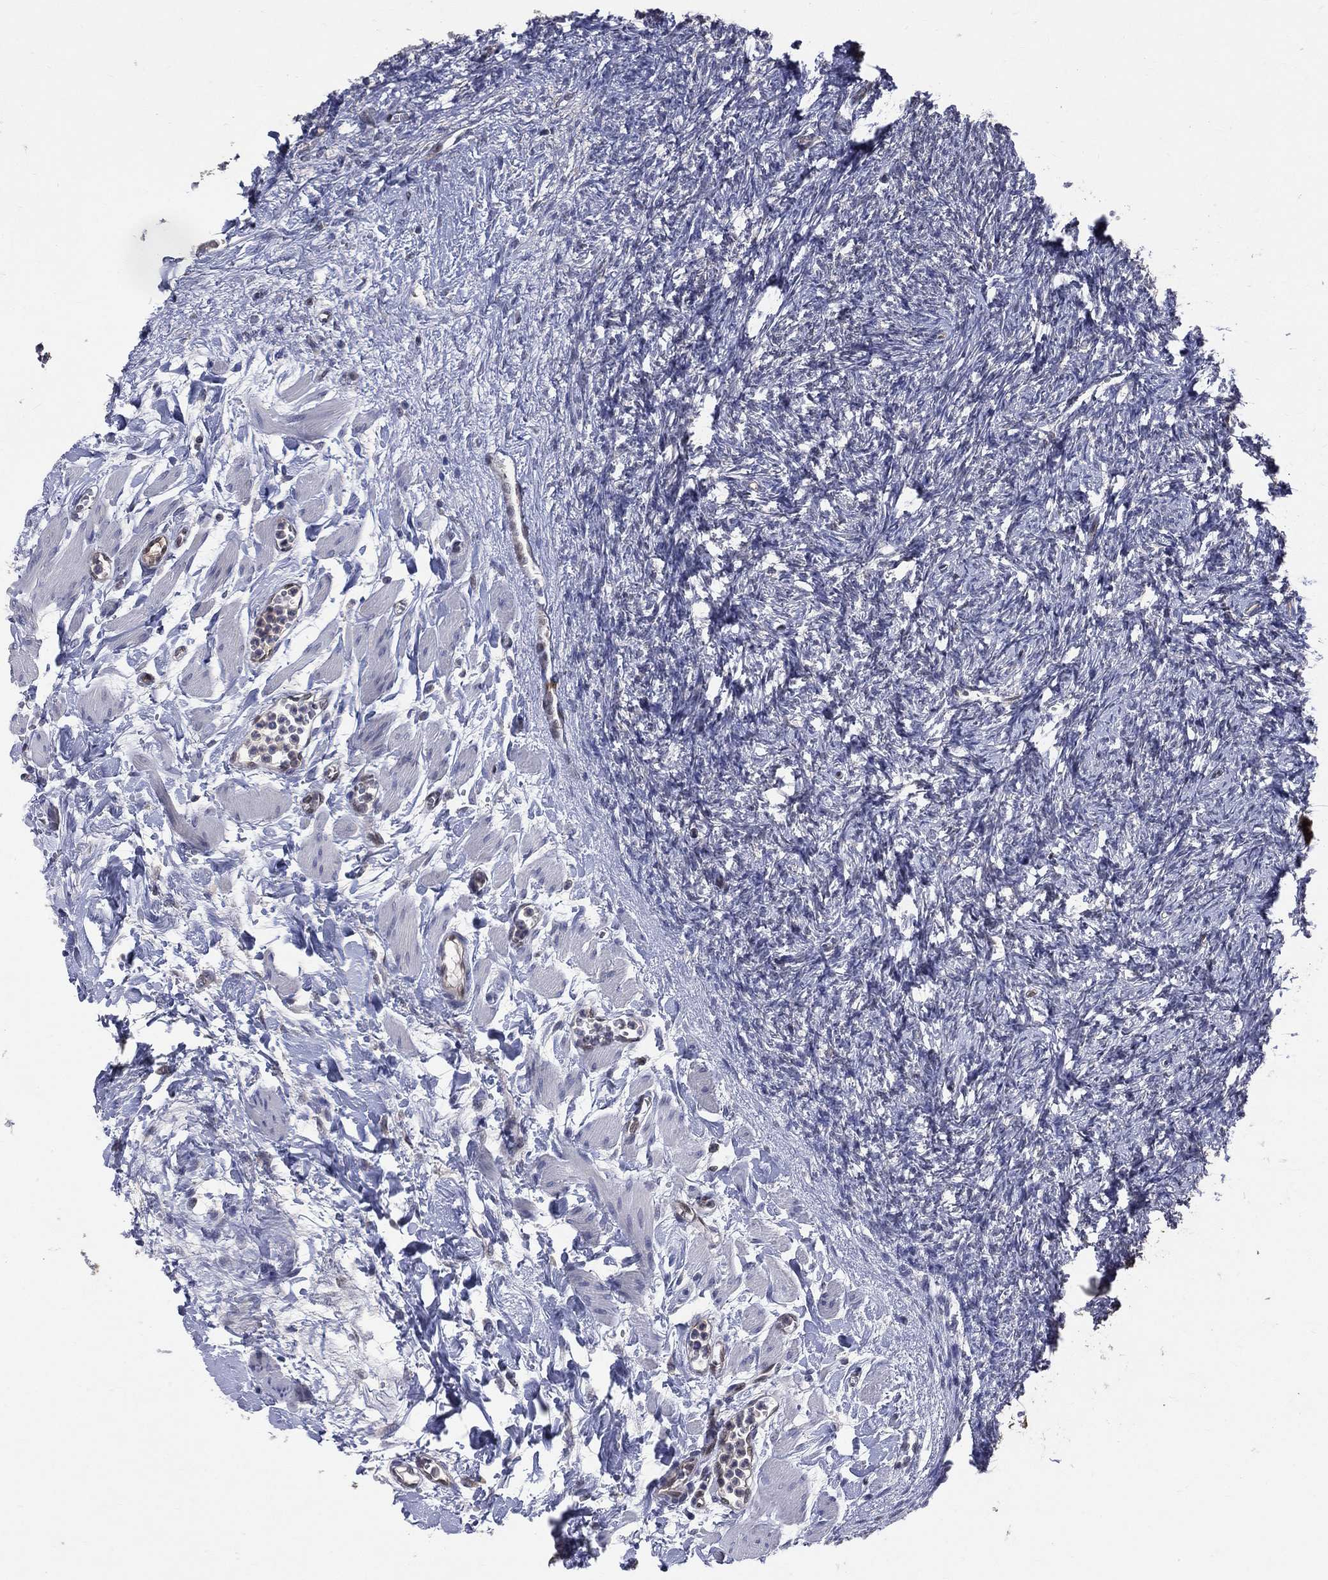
{"staining": {"intensity": "moderate", "quantity": "<25%", "location": "cytoplasmic/membranous,nuclear"}, "tissue": "ovary", "cell_type": "Follicle cells", "image_type": "normal", "snomed": [{"axis": "morphology", "description": "Normal tissue, NOS"}, {"axis": "topography", "description": "Fallopian tube"}, {"axis": "topography", "description": "Ovary"}], "caption": "Human ovary stained with a brown dye exhibits moderate cytoplasmic/membranous,nuclear positive staining in about <25% of follicle cells.", "gene": "GMPR2", "patient": {"sex": "female", "age": 33}}